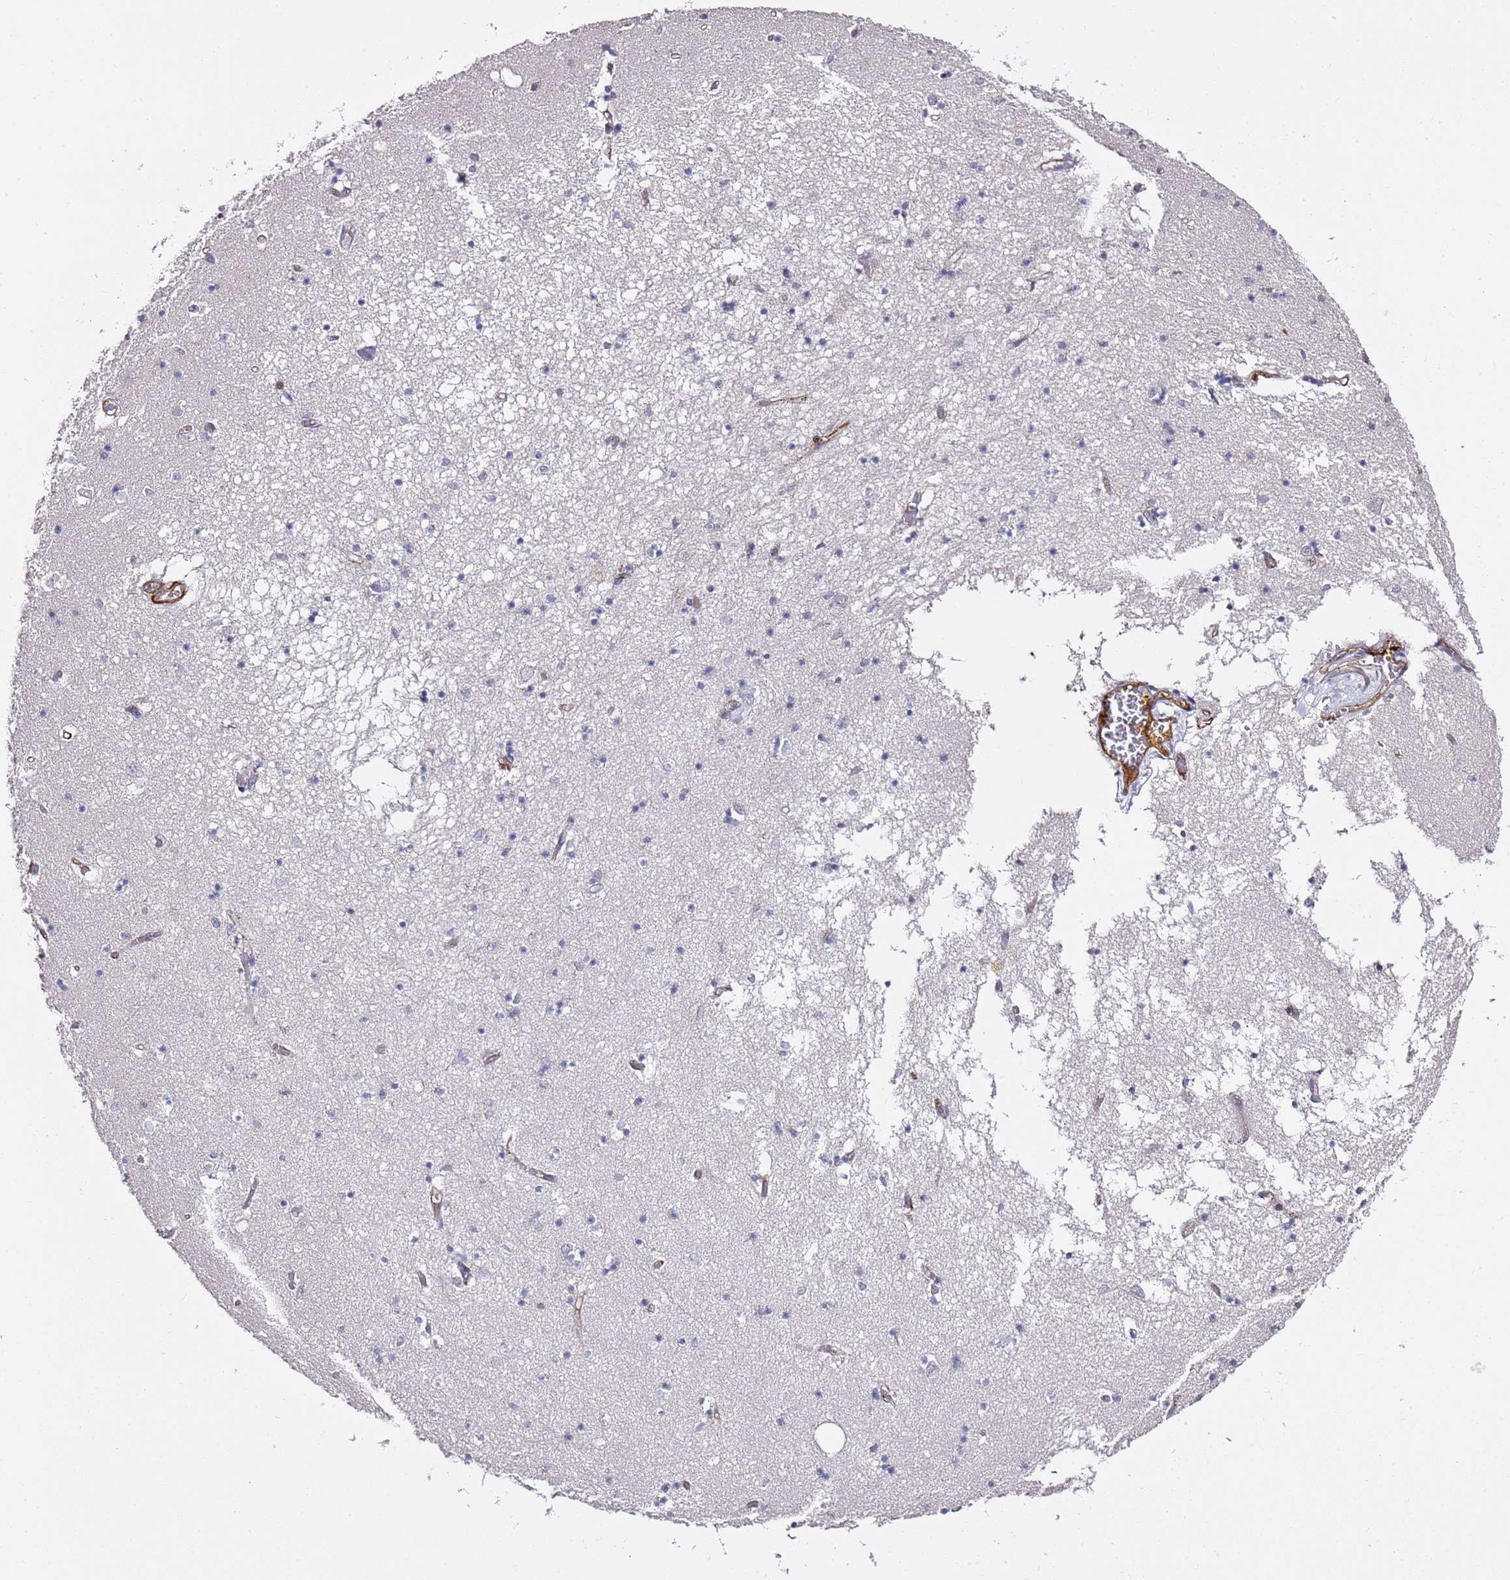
{"staining": {"intensity": "negative", "quantity": "none", "location": "none"}, "tissue": "hippocampus", "cell_type": "Glial cells", "image_type": "normal", "snomed": [{"axis": "morphology", "description": "Normal tissue, NOS"}, {"axis": "topography", "description": "Hippocampus"}], "caption": "This is a histopathology image of IHC staining of benign hippocampus, which shows no expression in glial cells. (Brightfield microscopy of DAB immunohistochemistry (IHC) at high magnification).", "gene": "EPS8L1", "patient": {"sex": "male", "age": 70}}